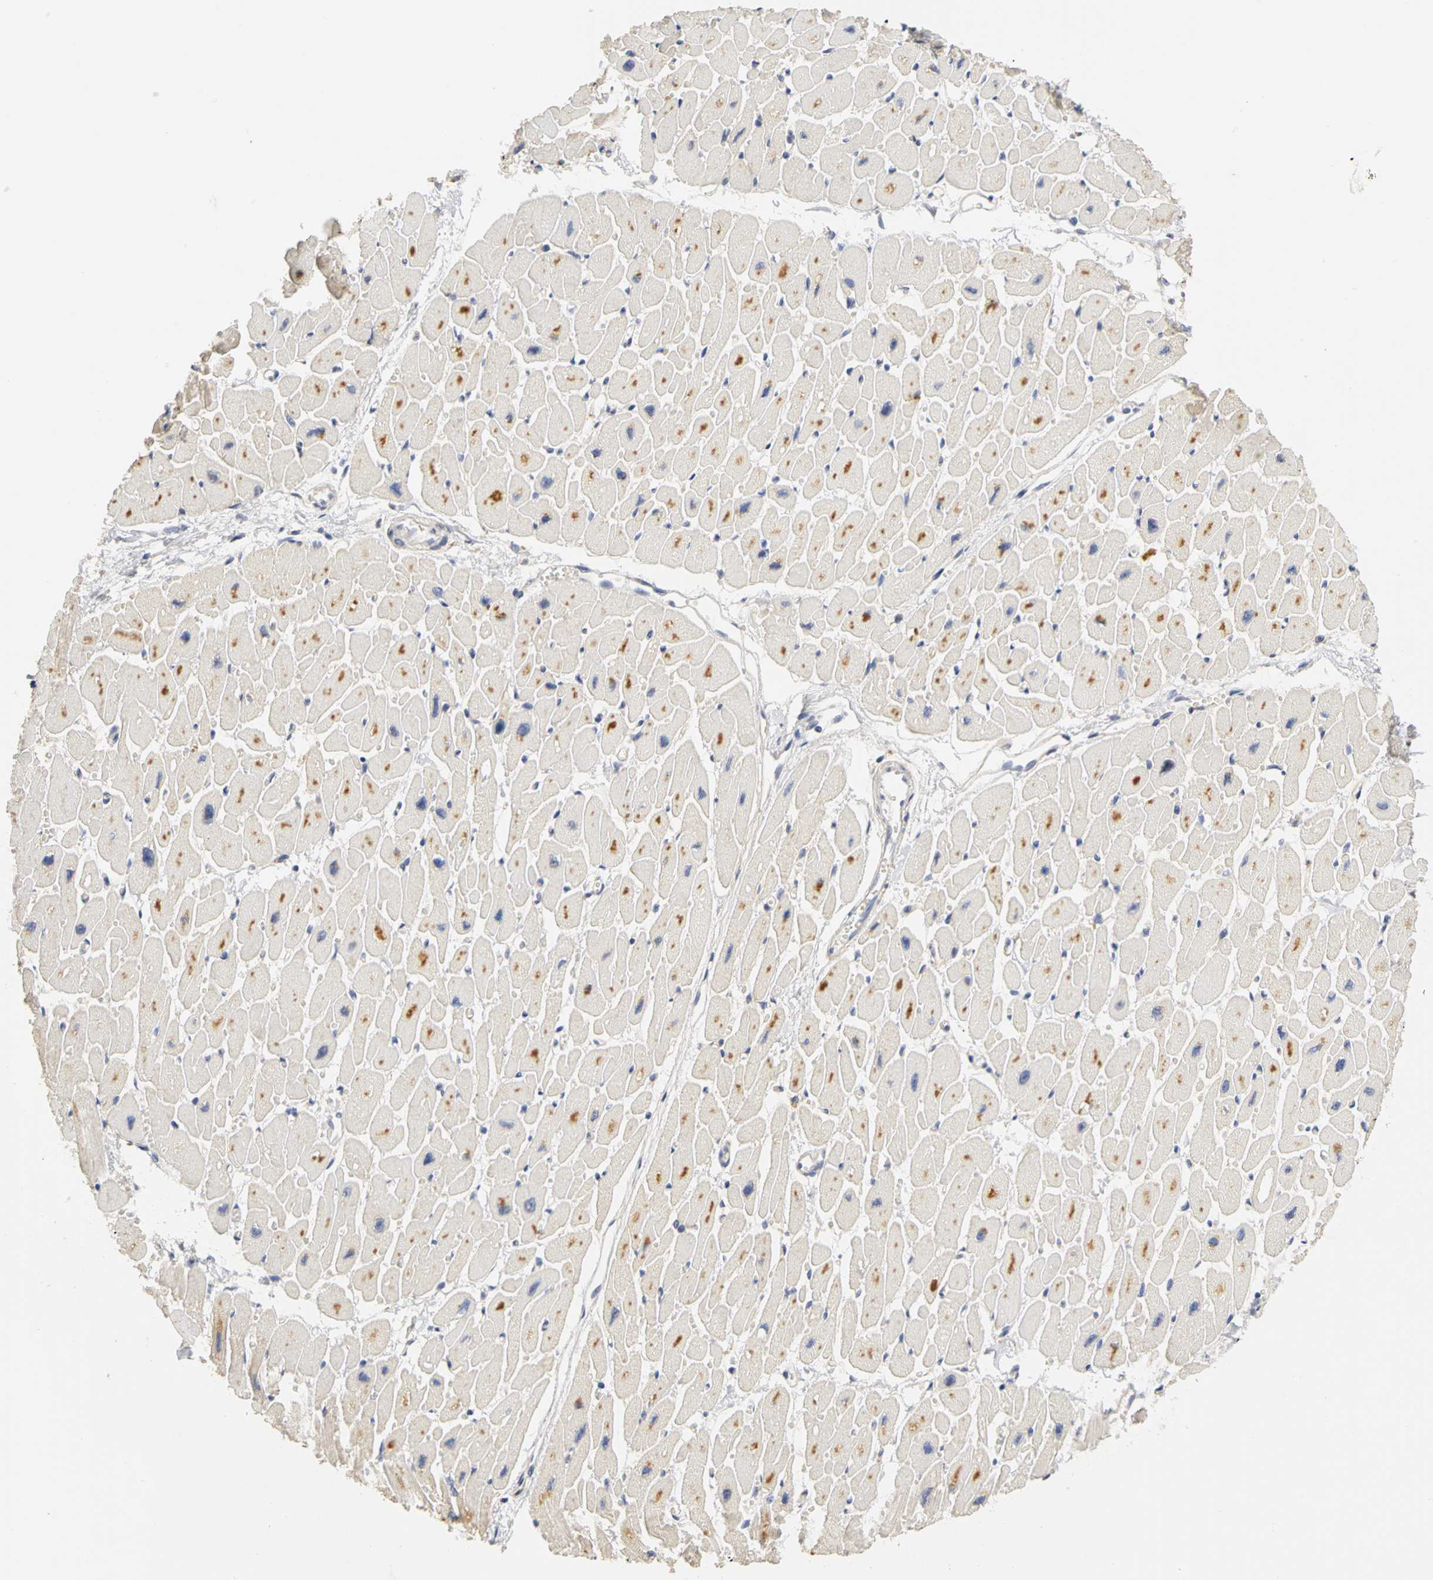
{"staining": {"intensity": "moderate", "quantity": "<25%", "location": "cytoplasmic/membranous"}, "tissue": "heart muscle", "cell_type": "Cardiomyocytes", "image_type": "normal", "snomed": [{"axis": "morphology", "description": "Normal tissue, NOS"}, {"axis": "topography", "description": "Heart"}], "caption": "Immunohistochemical staining of normal human heart muscle exhibits <25% levels of moderate cytoplasmic/membranous protein staining in about <25% of cardiomyocytes. The protein is shown in brown color, while the nuclei are stained blue.", "gene": "PGR", "patient": {"sex": "female", "age": 54}}